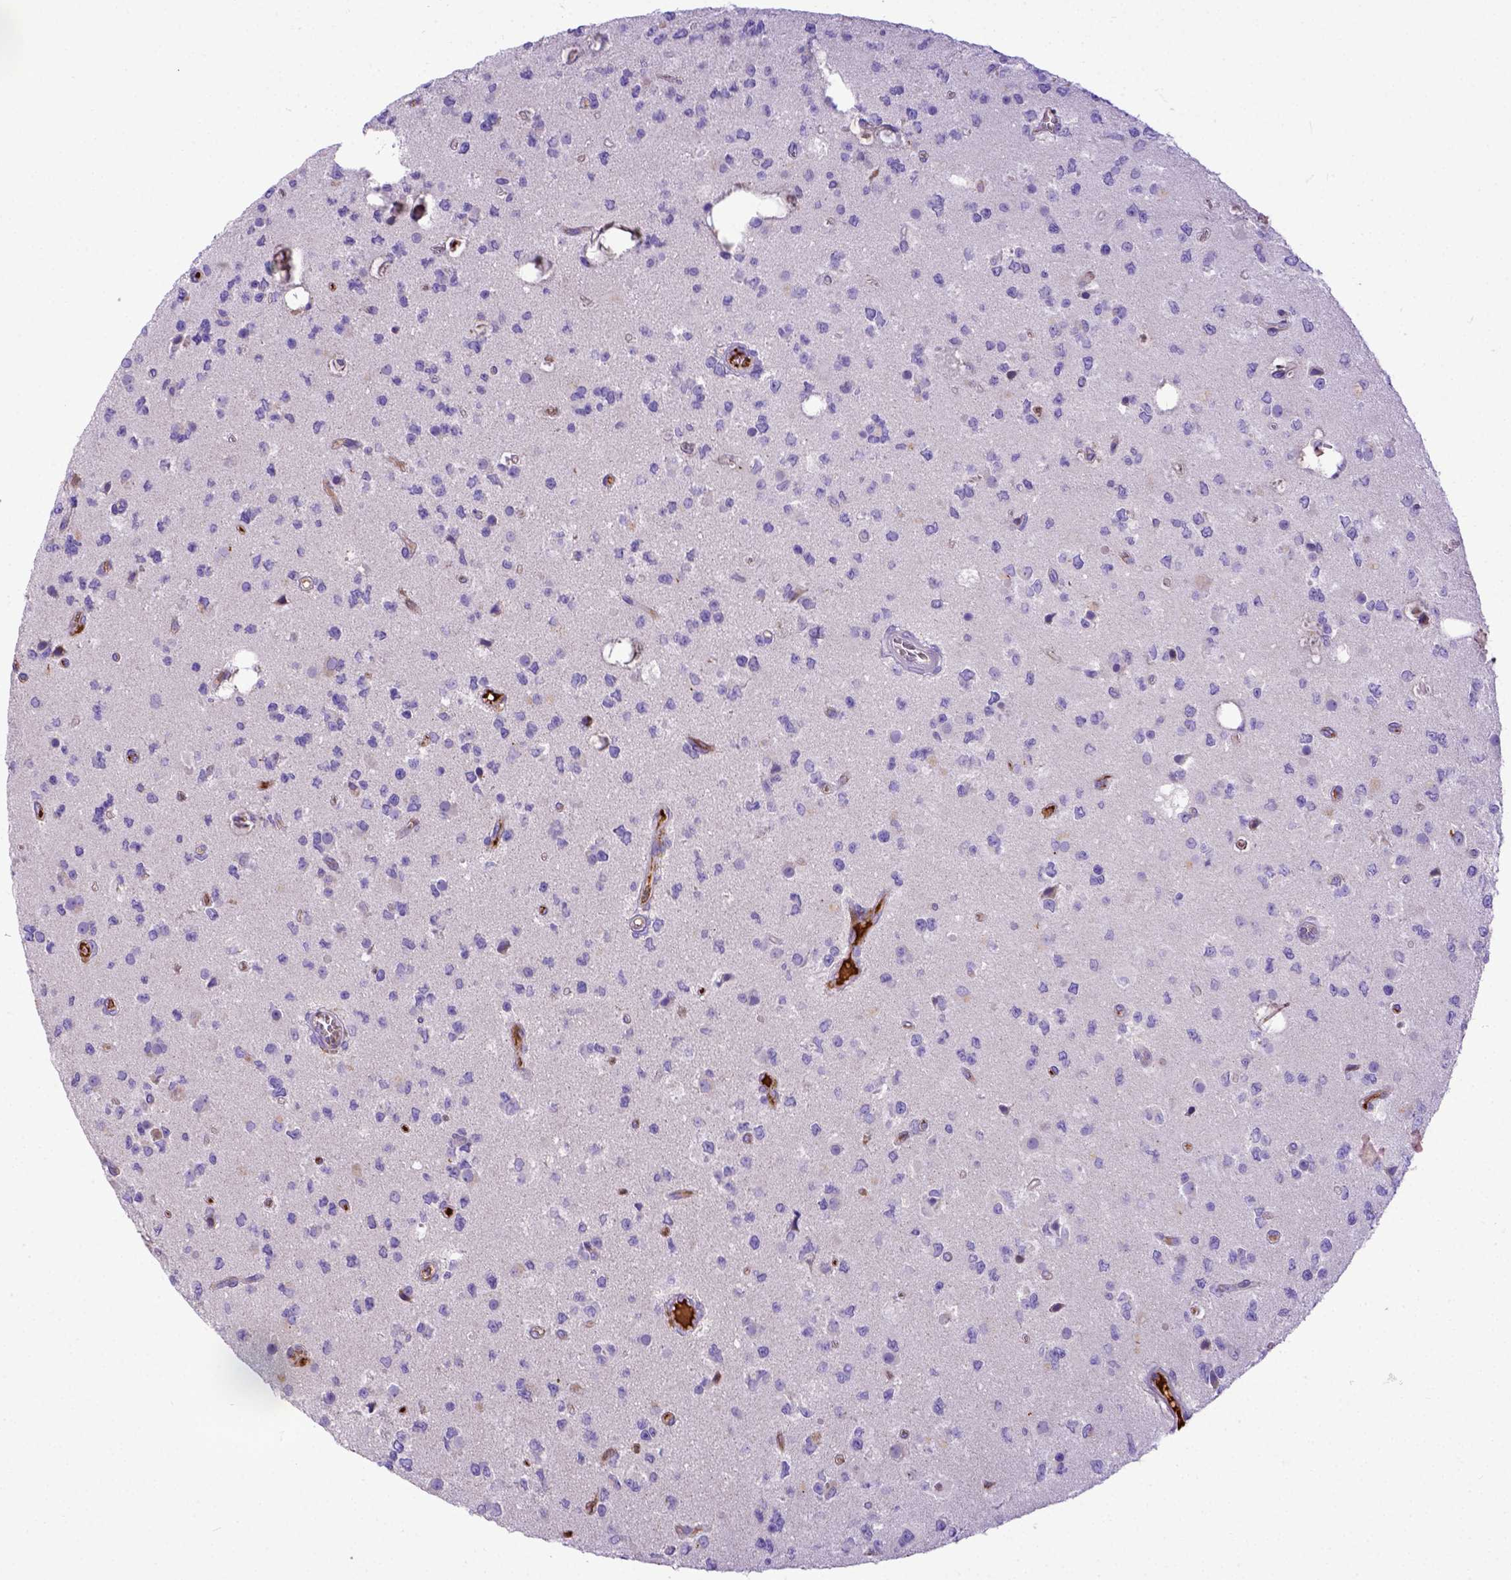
{"staining": {"intensity": "negative", "quantity": "none", "location": "none"}, "tissue": "glioma", "cell_type": "Tumor cells", "image_type": "cancer", "snomed": [{"axis": "morphology", "description": "Glioma, malignant, Low grade"}, {"axis": "topography", "description": "Brain"}], "caption": "IHC micrograph of neoplastic tissue: human glioma stained with DAB reveals no significant protein staining in tumor cells.", "gene": "CFAP300", "patient": {"sex": "female", "age": 45}}